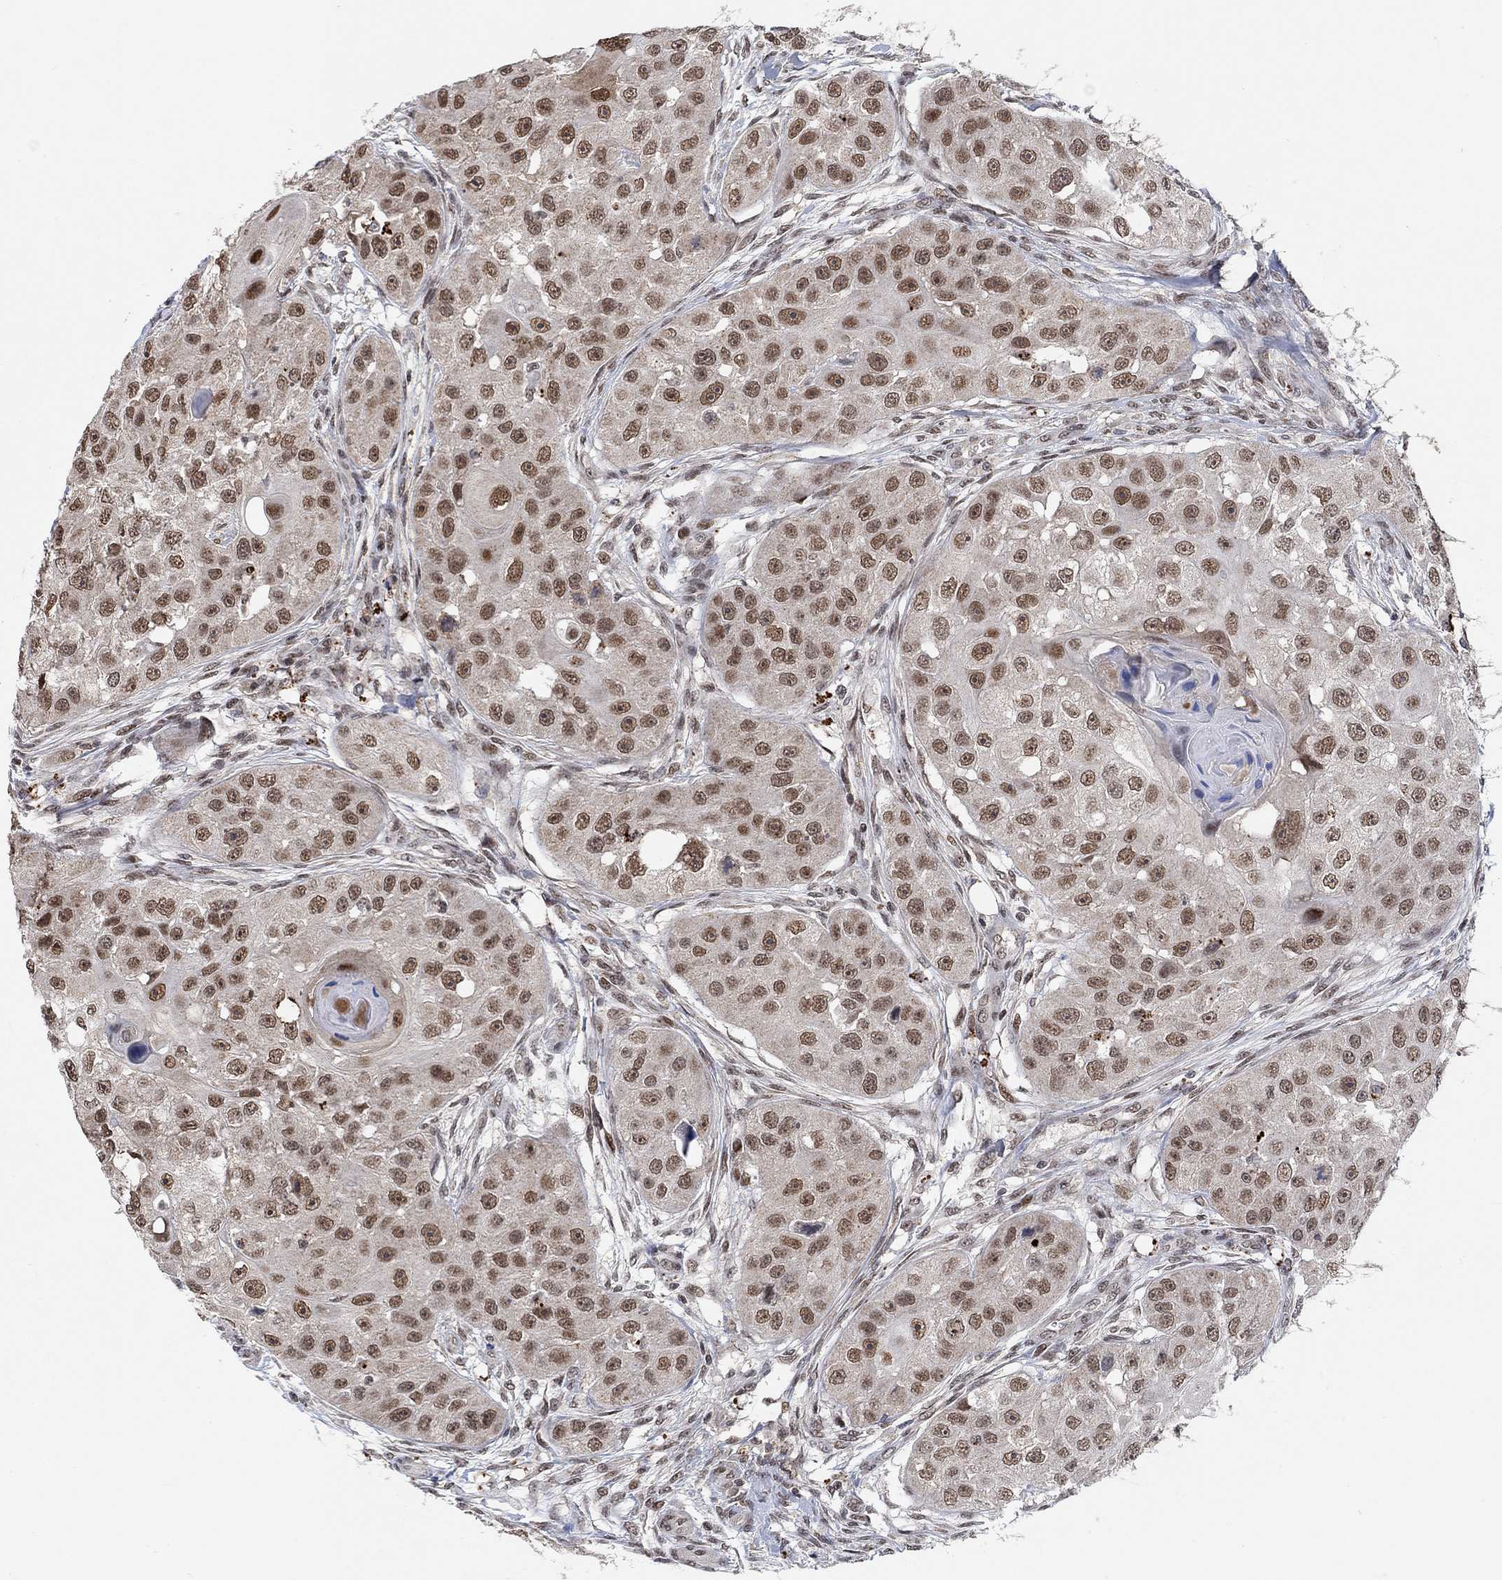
{"staining": {"intensity": "strong", "quantity": "25%-75%", "location": "nuclear"}, "tissue": "head and neck cancer", "cell_type": "Tumor cells", "image_type": "cancer", "snomed": [{"axis": "morphology", "description": "Squamous cell carcinoma, NOS"}, {"axis": "topography", "description": "Head-Neck"}], "caption": "Immunohistochemistry (DAB) staining of human squamous cell carcinoma (head and neck) displays strong nuclear protein positivity in approximately 25%-75% of tumor cells.", "gene": "THAP8", "patient": {"sex": "male", "age": 51}}